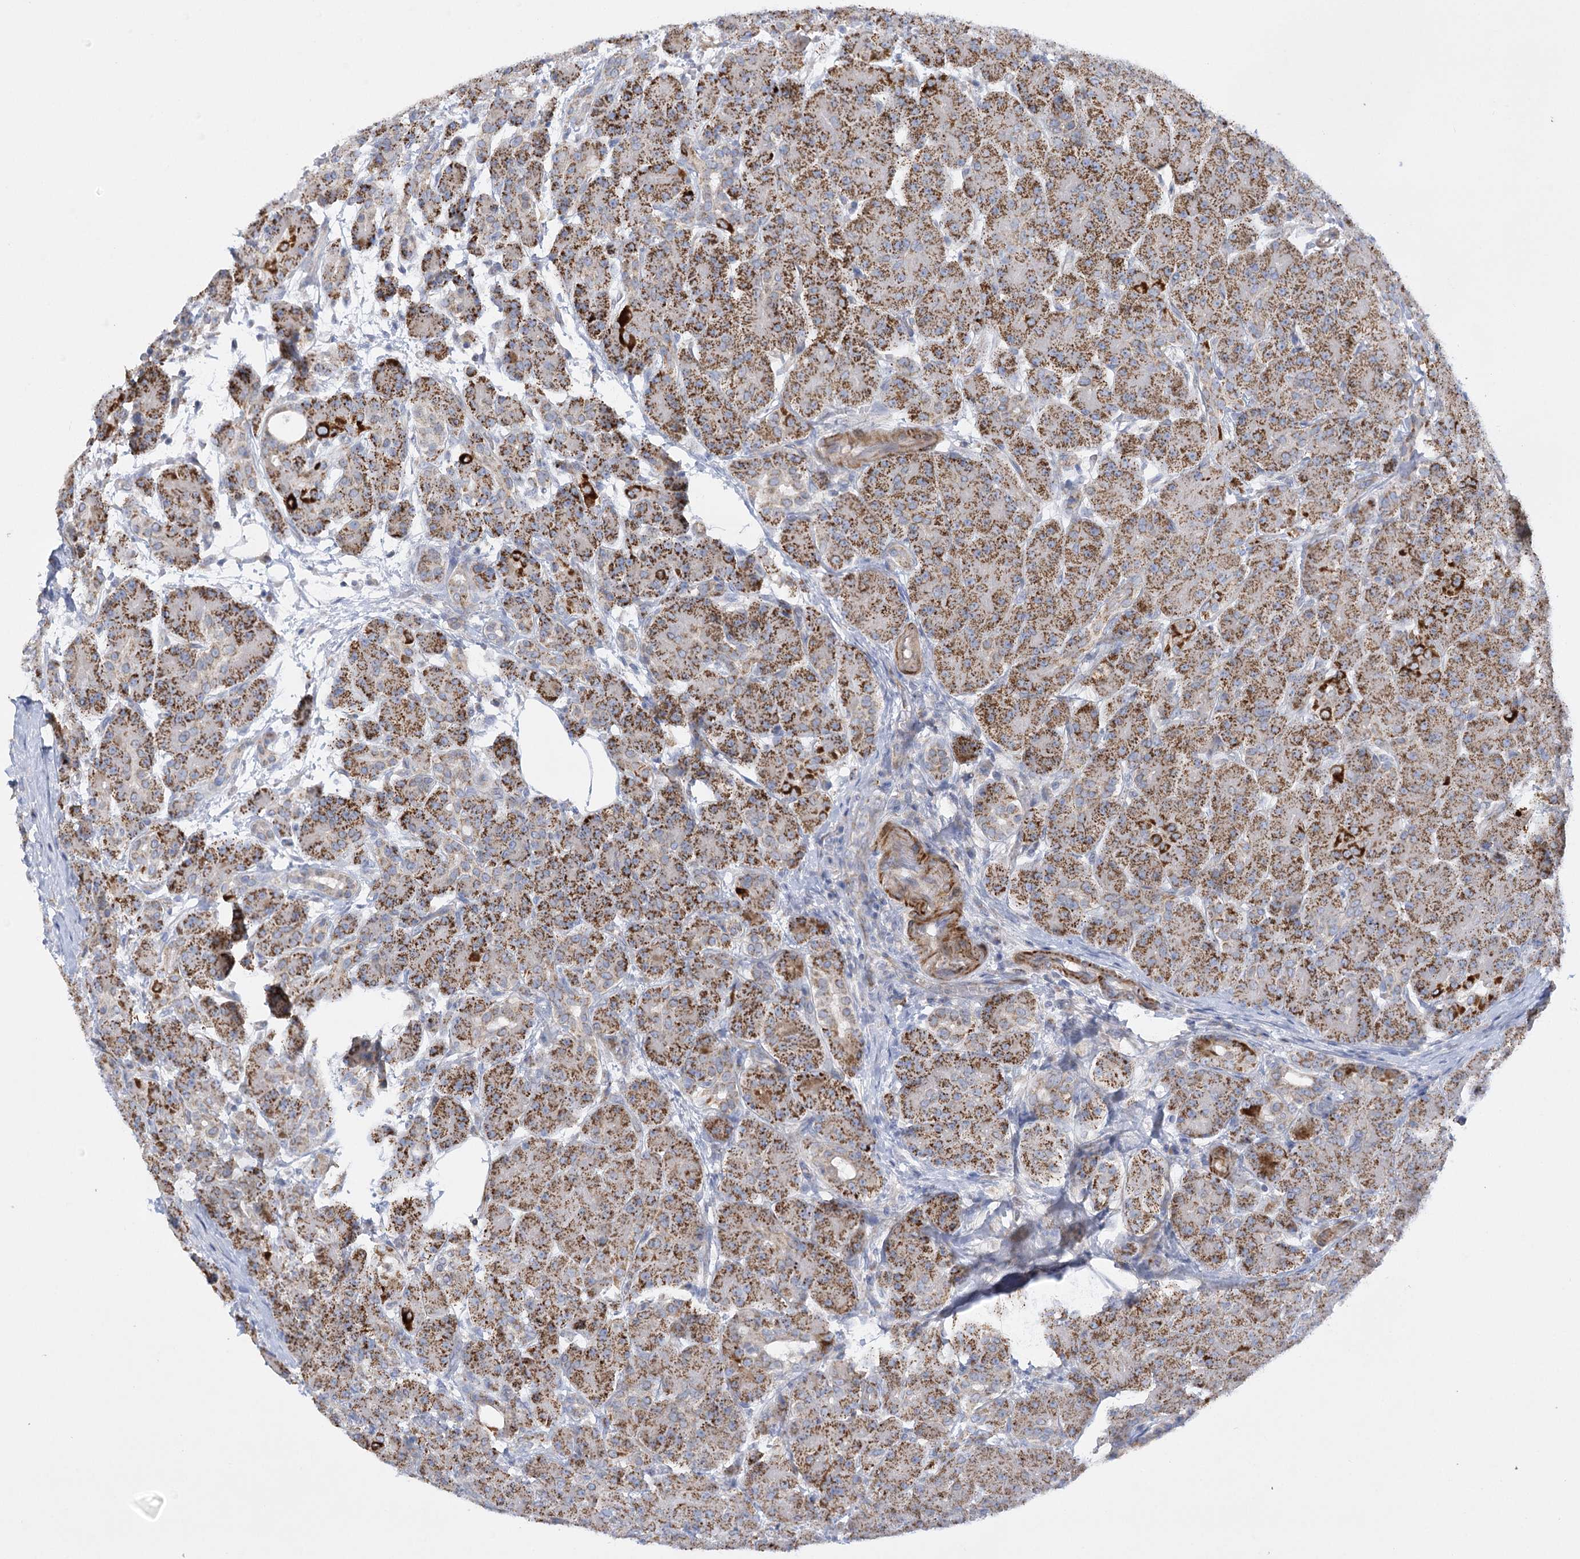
{"staining": {"intensity": "strong", "quantity": "25%-75%", "location": "cytoplasmic/membranous"}, "tissue": "pancreas", "cell_type": "Exocrine glandular cells", "image_type": "normal", "snomed": [{"axis": "morphology", "description": "Normal tissue, NOS"}, {"axis": "topography", "description": "Pancreas"}], "caption": "This is a photomicrograph of IHC staining of benign pancreas, which shows strong expression in the cytoplasmic/membranous of exocrine glandular cells.", "gene": "DHTKD1", "patient": {"sex": "male", "age": 63}}